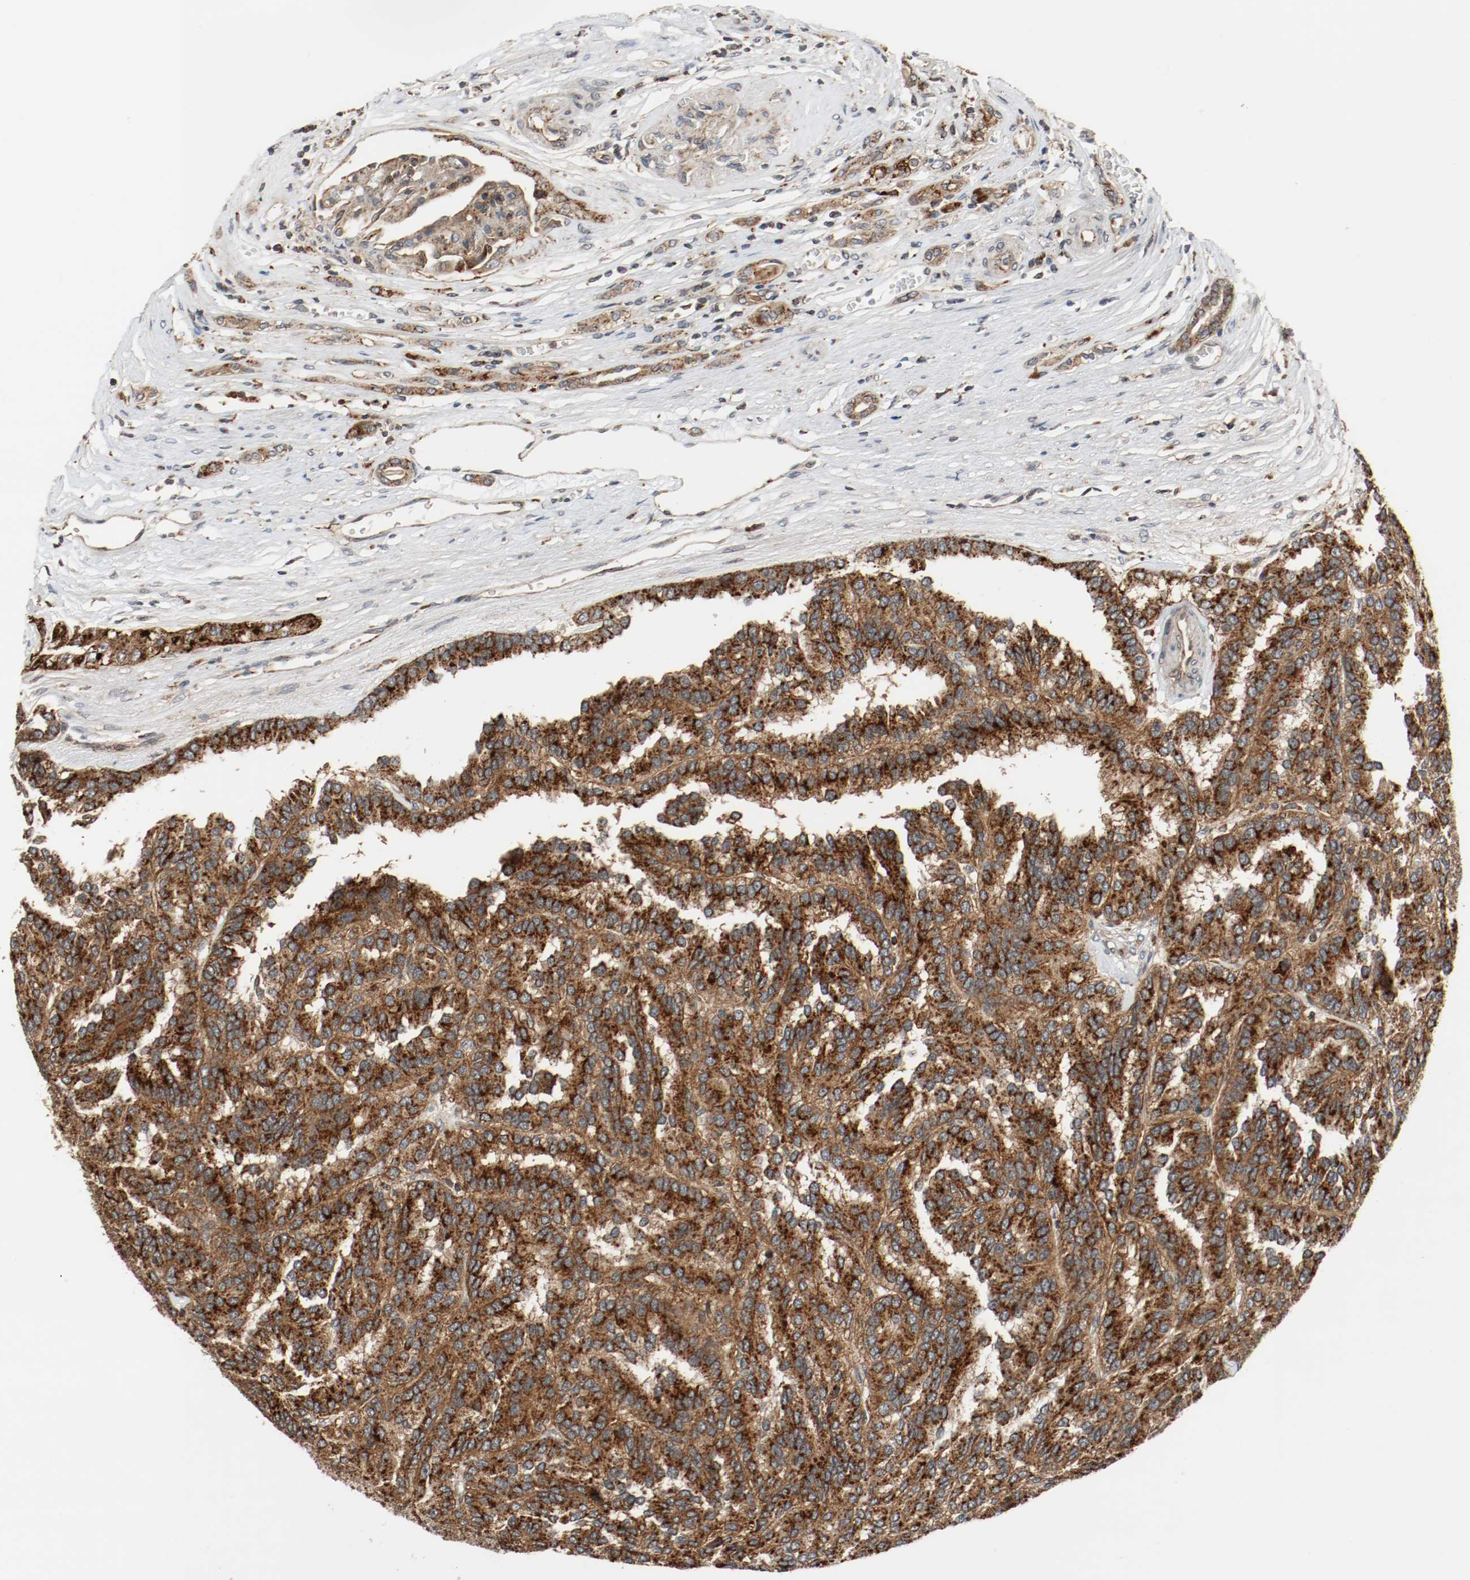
{"staining": {"intensity": "strong", "quantity": ">75%", "location": "cytoplasmic/membranous"}, "tissue": "renal cancer", "cell_type": "Tumor cells", "image_type": "cancer", "snomed": [{"axis": "morphology", "description": "Adenocarcinoma, NOS"}, {"axis": "topography", "description": "Kidney"}], "caption": "Renal adenocarcinoma stained with DAB IHC reveals high levels of strong cytoplasmic/membranous staining in about >75% of tumor cells.", "gene": "LAMP2", "patient": {"sex": "male", "age": 46}}